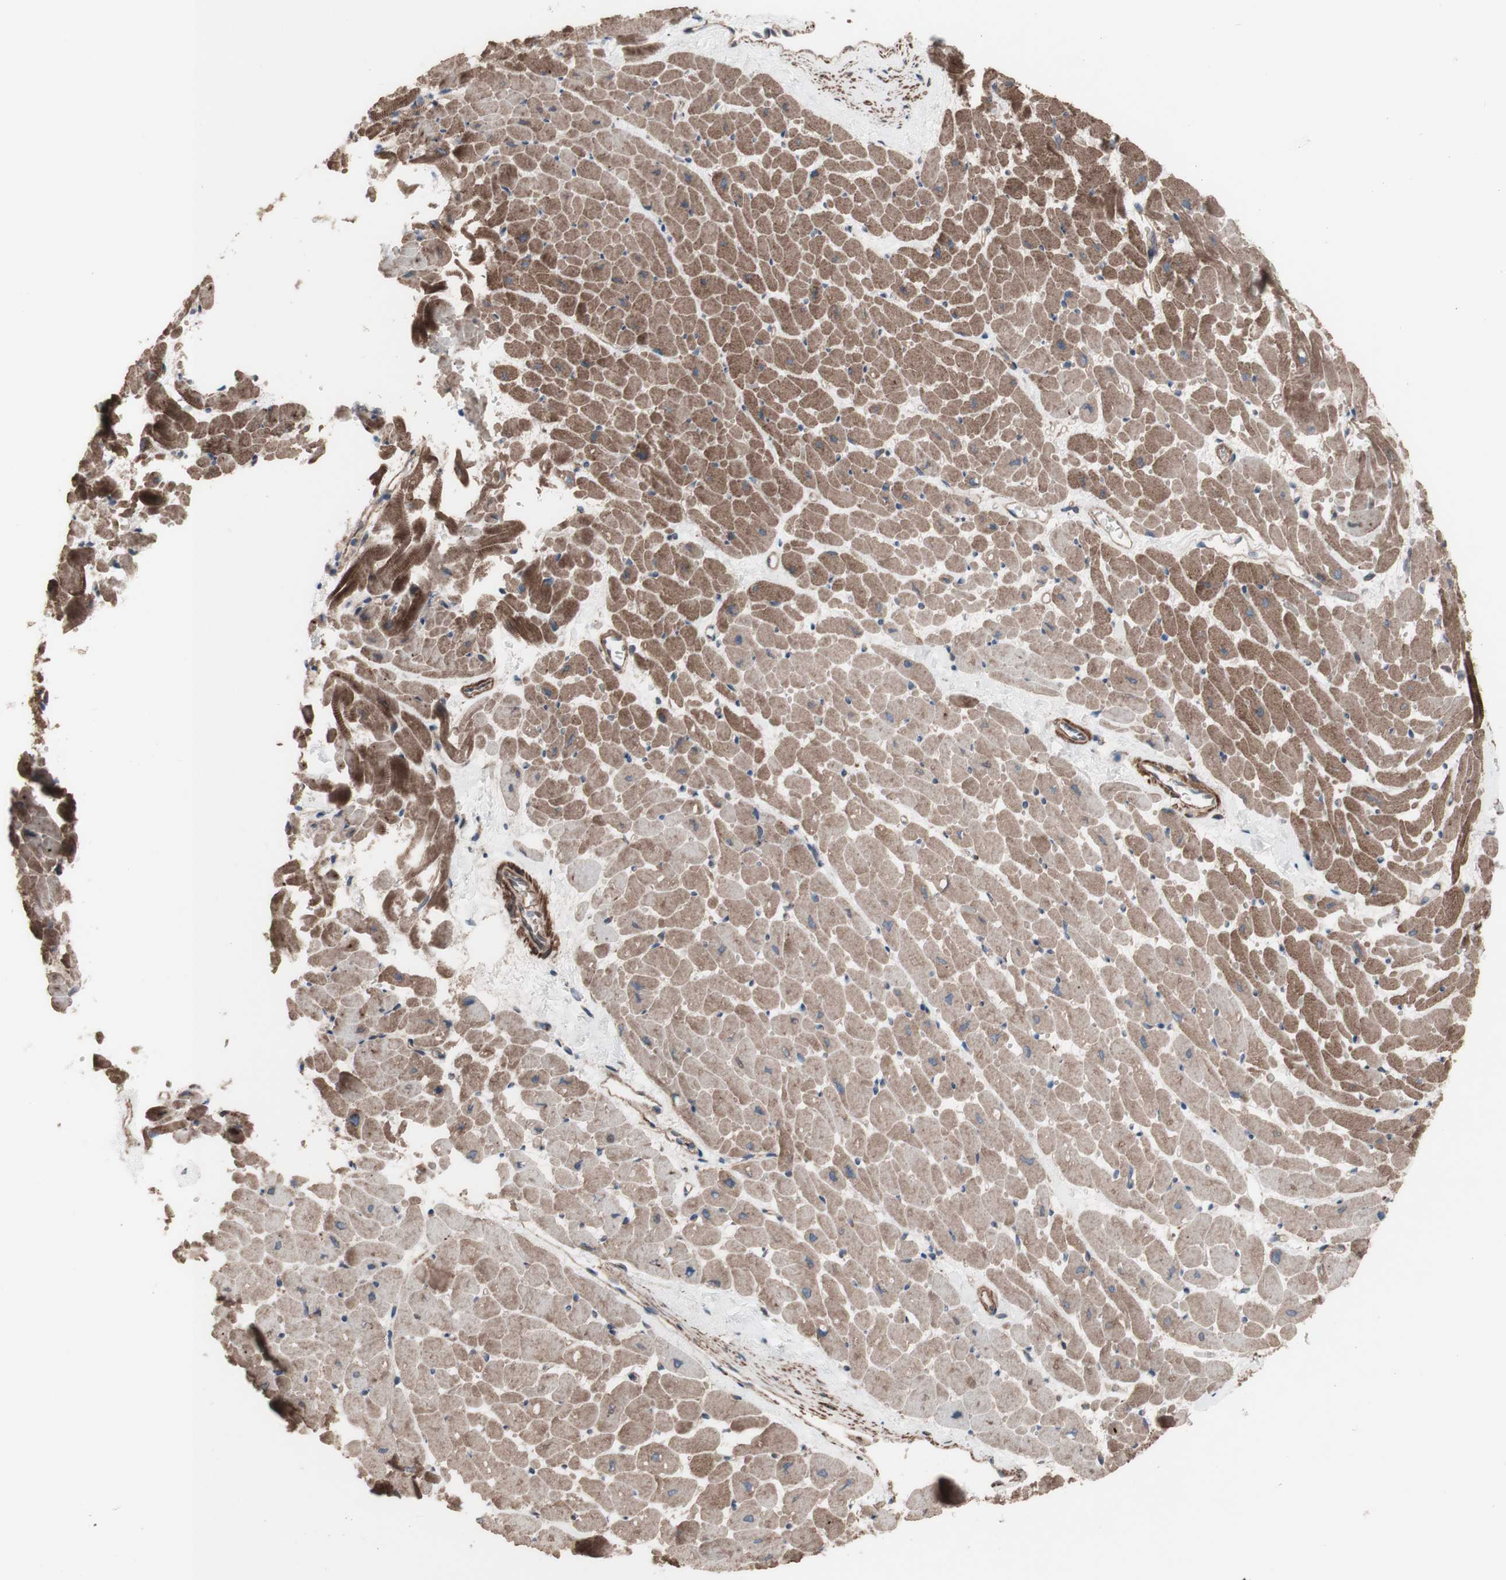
{"staining": {"intensity": "moderate", "quantity": ">75%", "location": "cytoplasmic/membranous"}, "tissue": "heart muscle", "cell_type": "Cardiomyocytes", "image_type": "normal", "snomed": [{"axis": "morphology", "description": "Normal tissue, NOS"}, {"axis": "topography", "description": "Heart"}], "caption": "Human heart muscle stained for a protein (brown) exhibits moderate cytoplasmic/membranous positive expression in approximately >75% of cardiomyocytes.", "gene": "COPB1", "patient": {"sex": "male", "age": 45}}